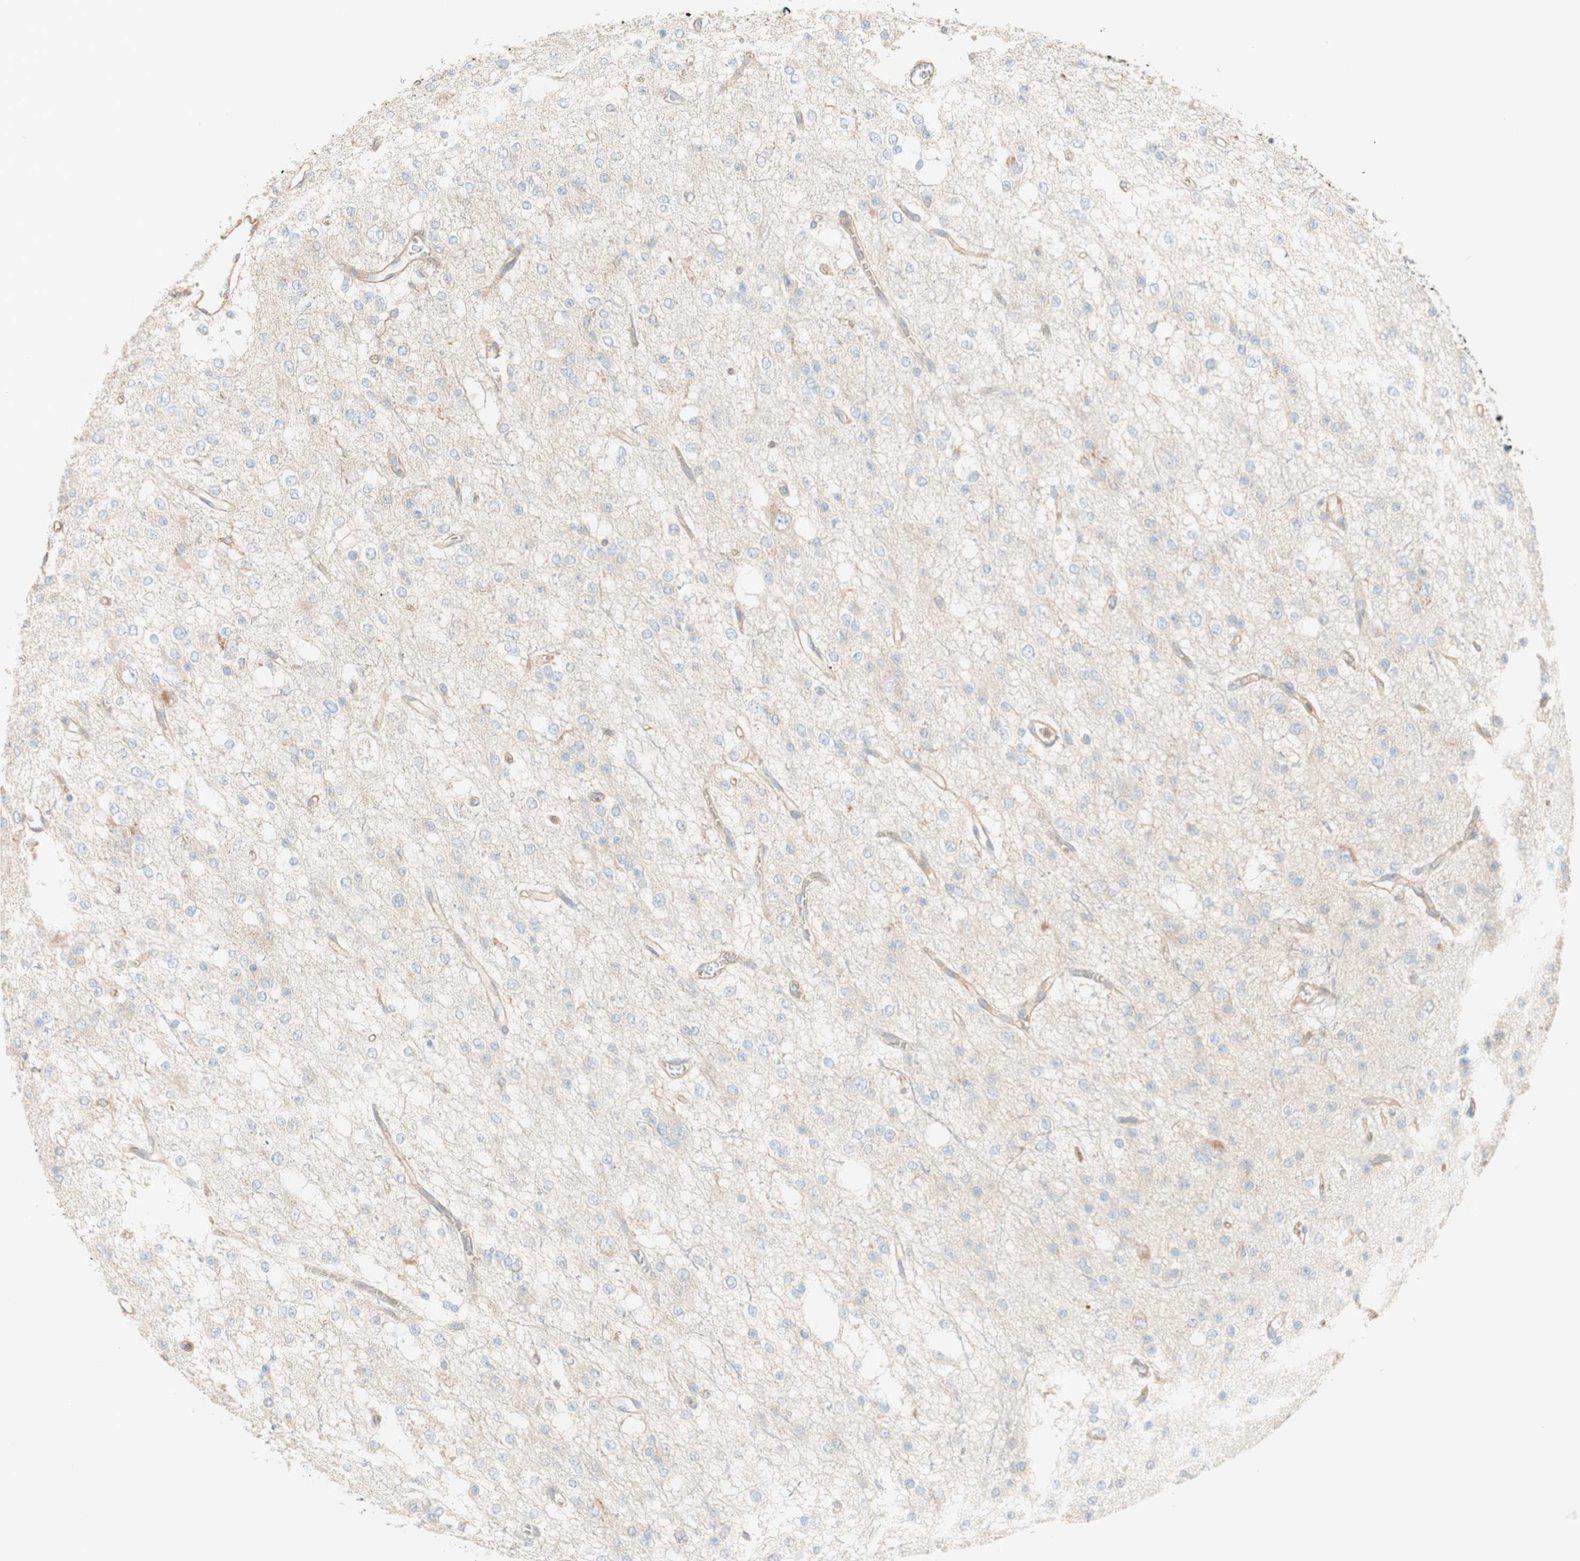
{"staining": {"intensity": "weak", "quantity": "<25%", "location": "cytoplasmic/membranous"}, "tissue": "glioma", "cell_type": "Tumor cells", "image_type": "cancer", "snomed": [{"axis": "morphology", "description": "Glioma, malignant, Low grade"}, {"axis": "topography", "description": "Brain"}], "caption": "Tumor cells are negative for brown protein staining in low-grade glioma (malignant).", "gene": "IKBKG", "patient": {"sex": "male", "age": 38}}